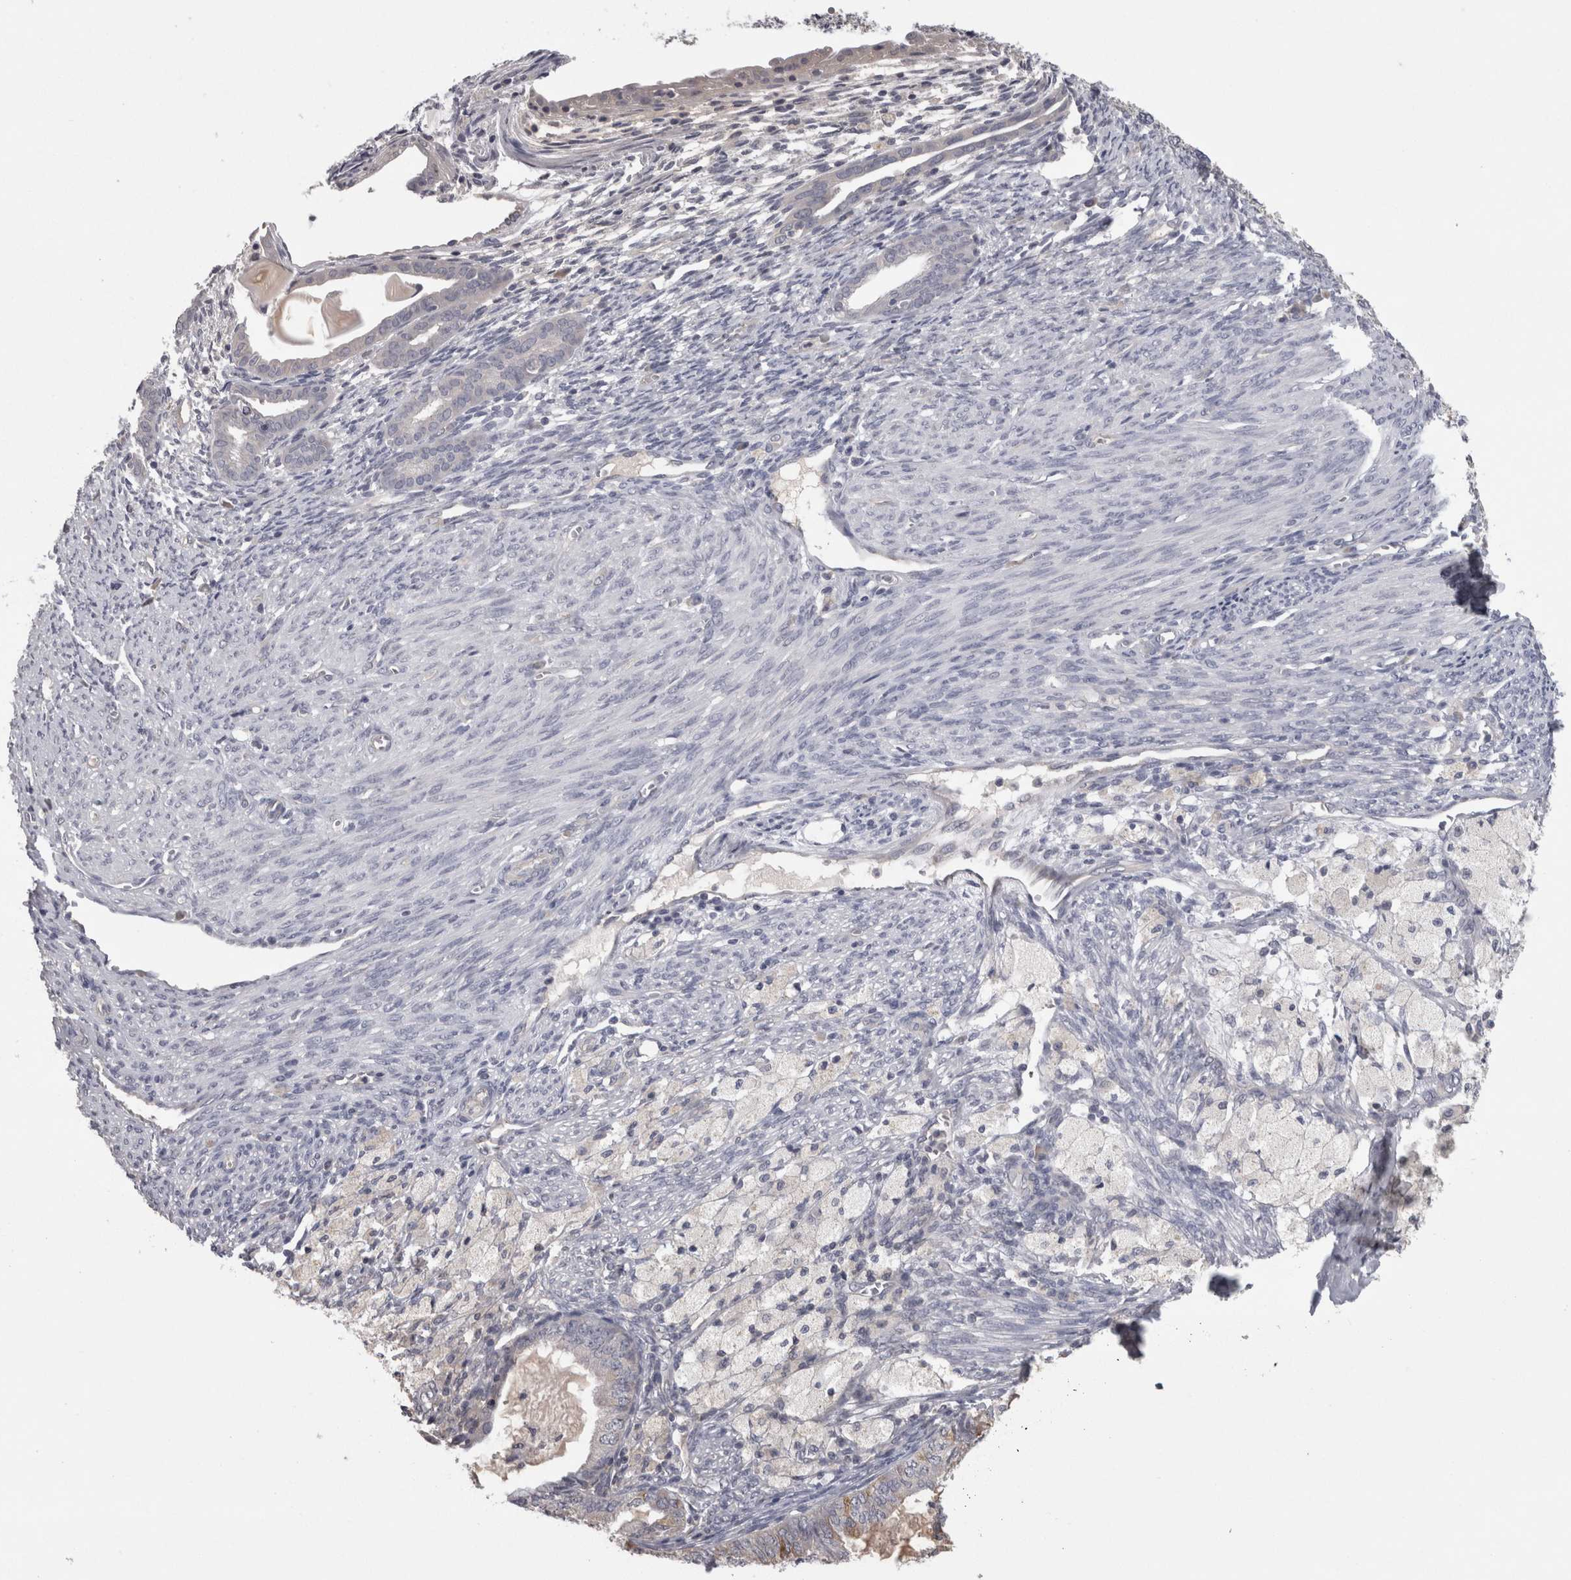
{"staining": {"intensity": "negative", "quantity": "none", "location": "none"}, "tissue": "cervical cancer", "cell_type": "Tumor cells", "image_type": "cancer", "snomed": [{"axis": "morphology", "description": "Normal tissue, NOS"}, {"axis": "morphology", "description": "Adenocarcinoma, NOS"}, {"axis": "topography", "description": "Cervix"}, {"axis": "topography", "description": "Endometrium"}], "caption": "A histopathology image of human cervical adenocarcinoma is negative for staining in tumor cells.", "gene": "PON3", "patient": {"sex": "female", "age": 86}}